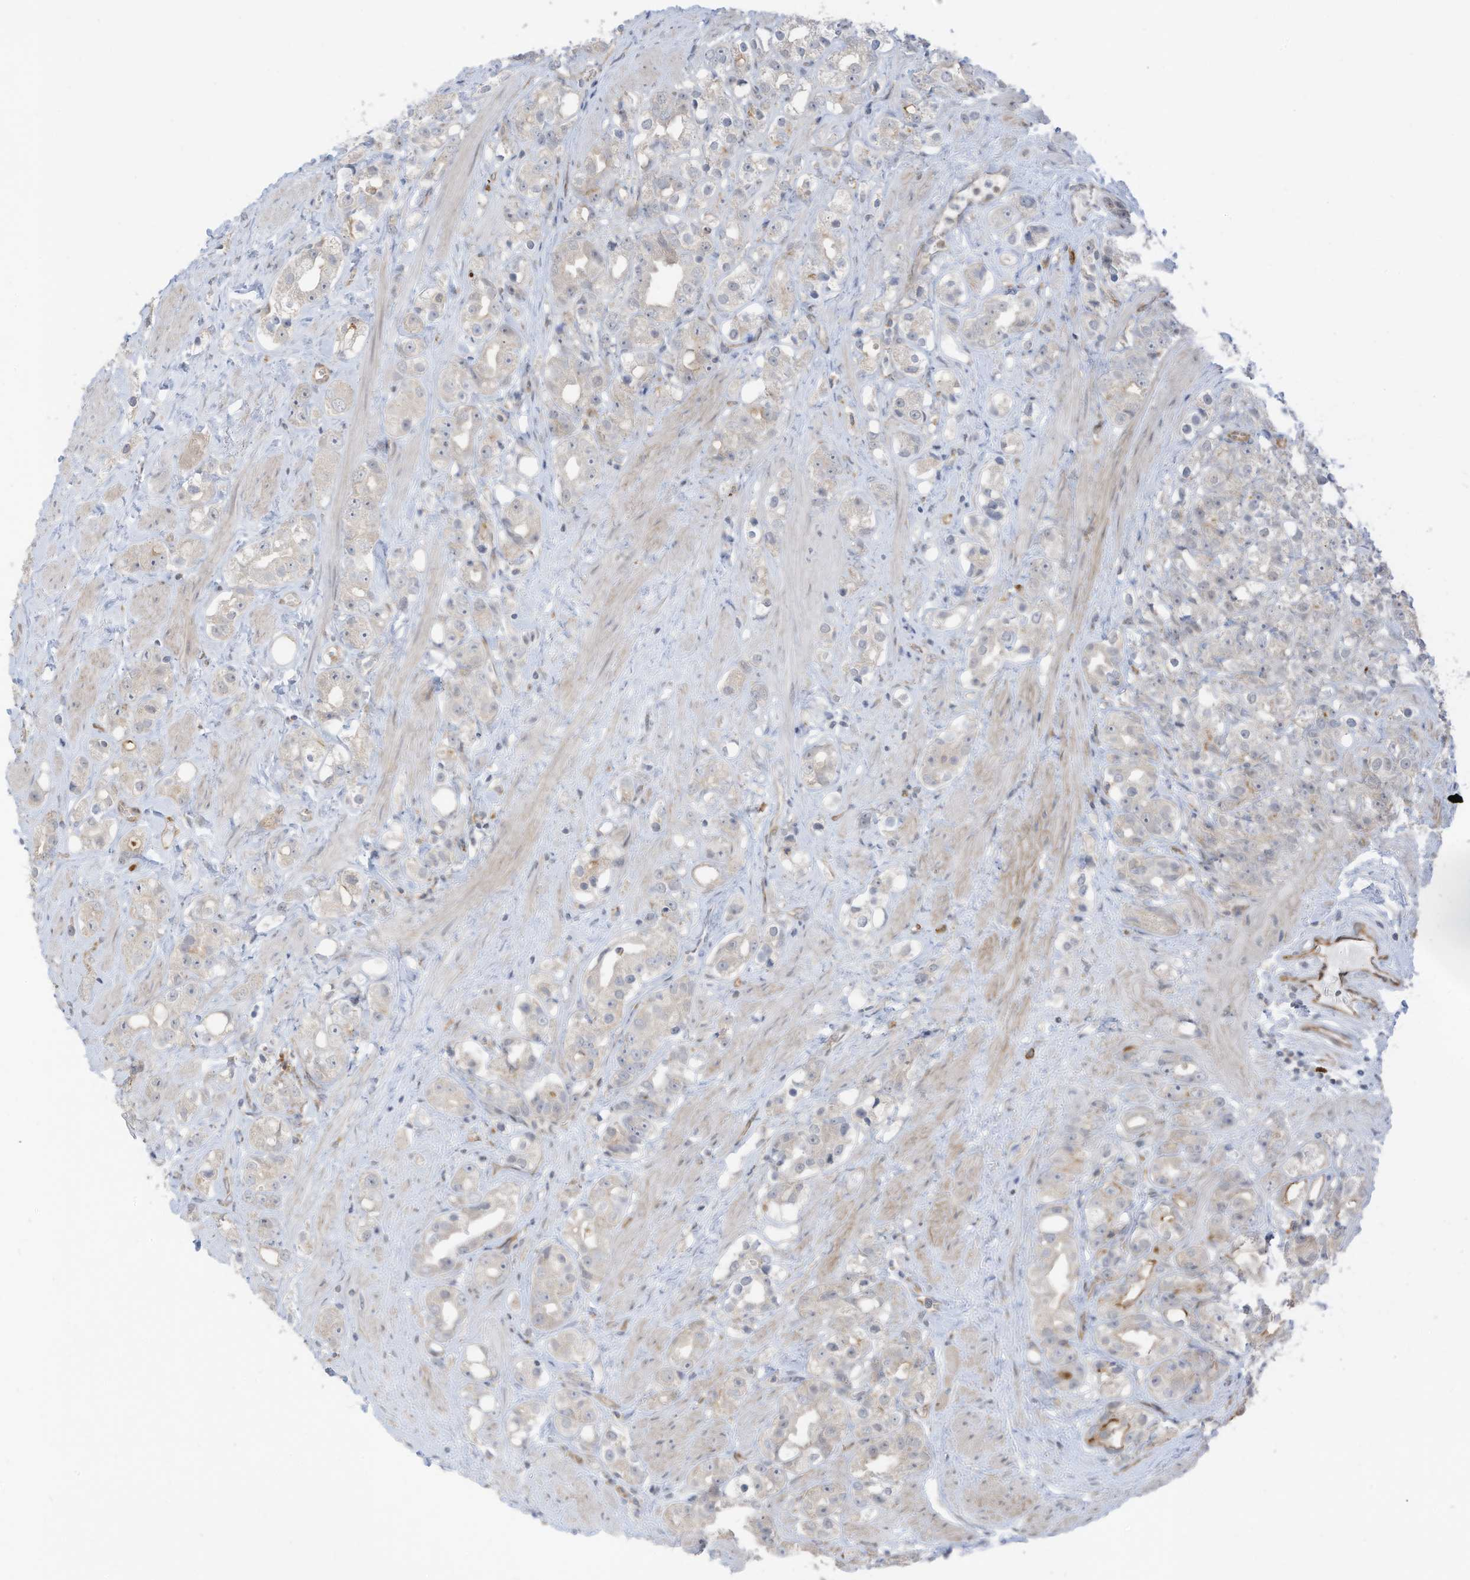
{"staining": {"intensity": "negative", "quantity": "none", "location": "none"}, "tissue": "prostate cancer", "cell_type": "Tumor cells", "image_type": "cancer", "snomed": [{"axis": "morphology", "description": "Adenocarcinoma, NOS"}, {"axis": "topography", "description": "Prostate"}], "caption": "Tumor cells are negative for protein expression in human adenocarcinoma (prostate).", "gene": "DZIP3", "patient": {"sex": "male", "age": 79}}